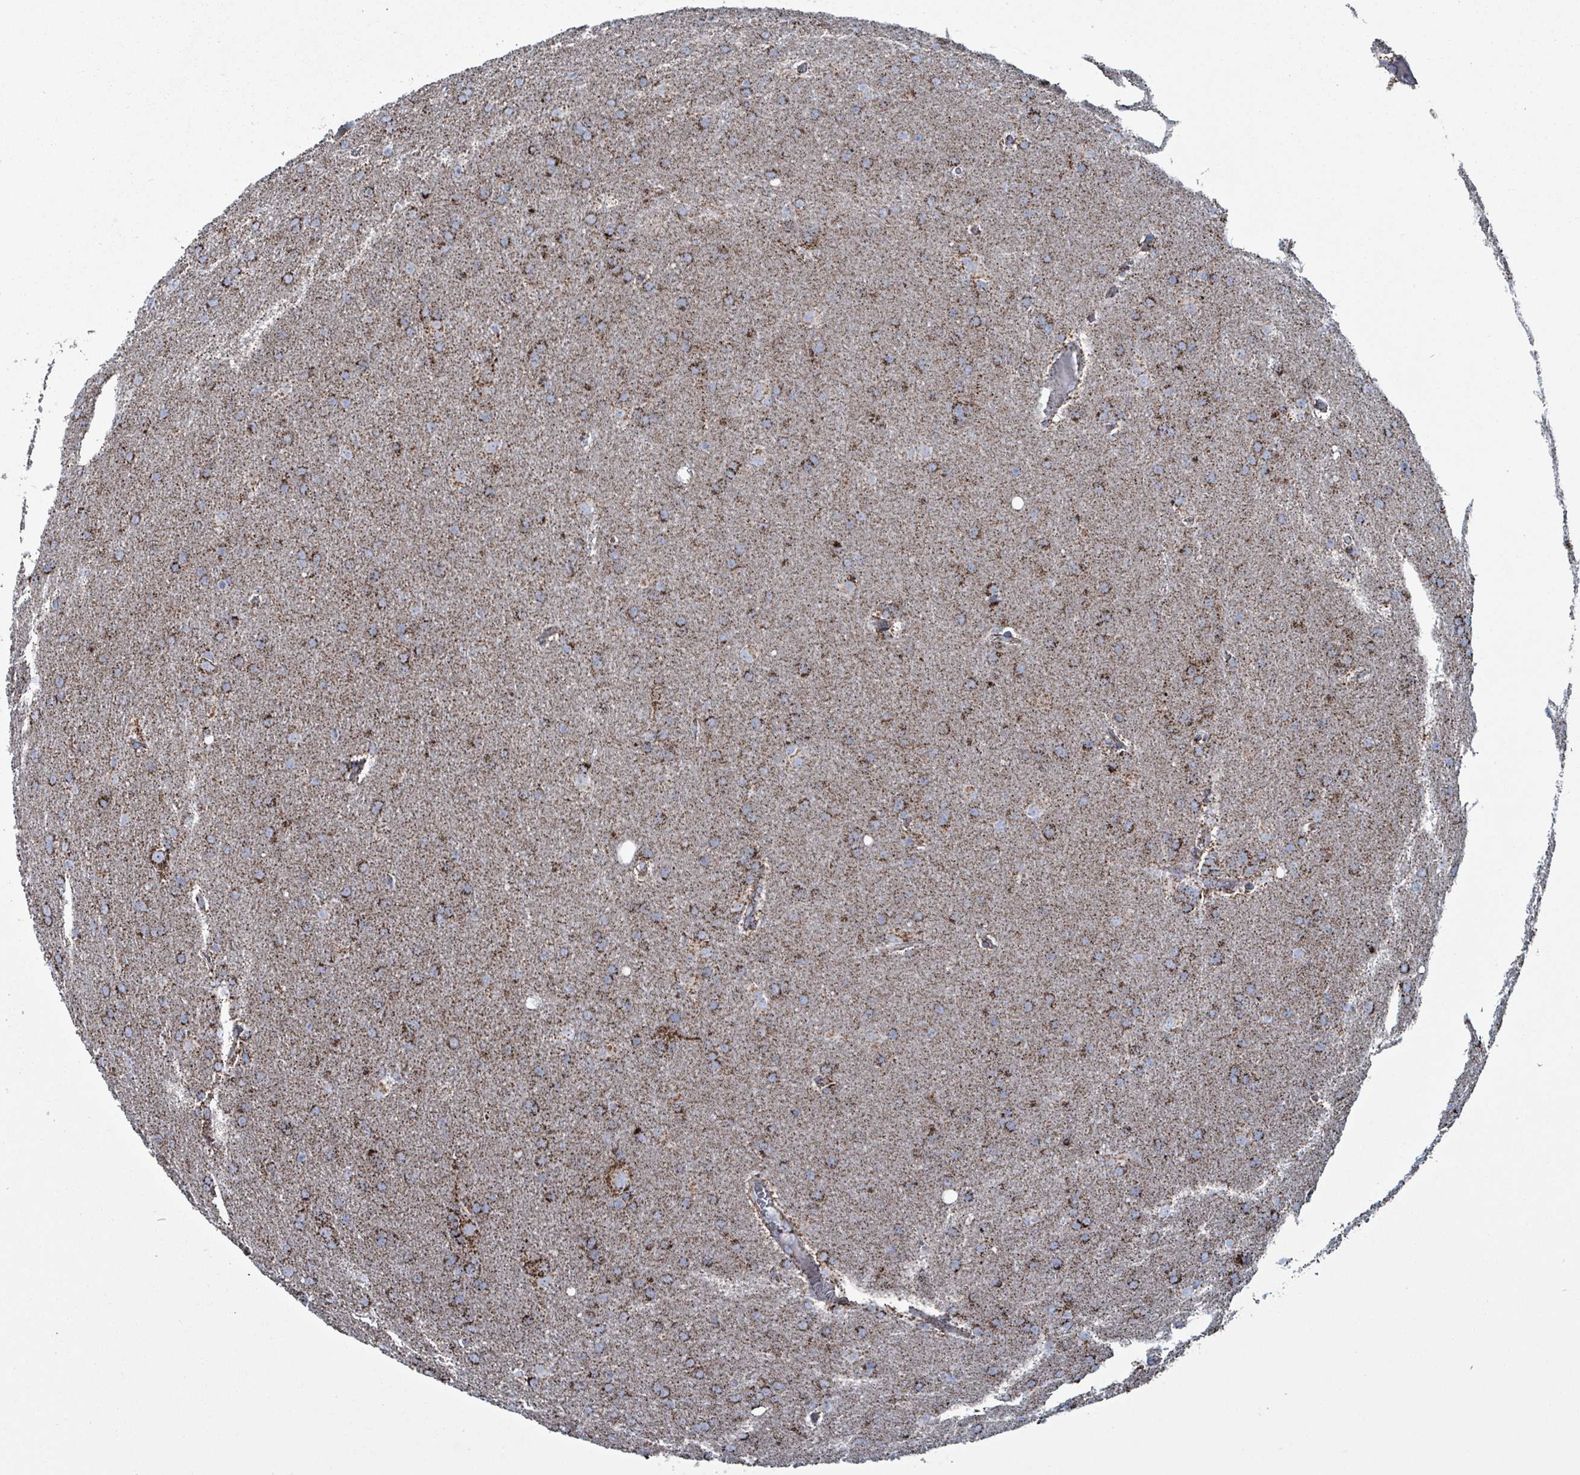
{"staining": {"intensity": "strong", "quantity": ">75%", "location": "cytoplasmic/membranous"}, "tissue": "glioma", "cell_type": "Tumor cells", "image_type": "cancer", "snomed": [{"axis": "morphology", "description": "Glioma, malignant, Low grade"}, {"axis": "topography", "description": "Brain"}], "caption": "Immunohistochemical staining of malignant glioma (low-grade) reveals high levels of strong cytoplasmic/membranous staining in about >75% of tumor cells.", "gene": "IDH3B", "patient": {"sex": "female", "age": 32}}